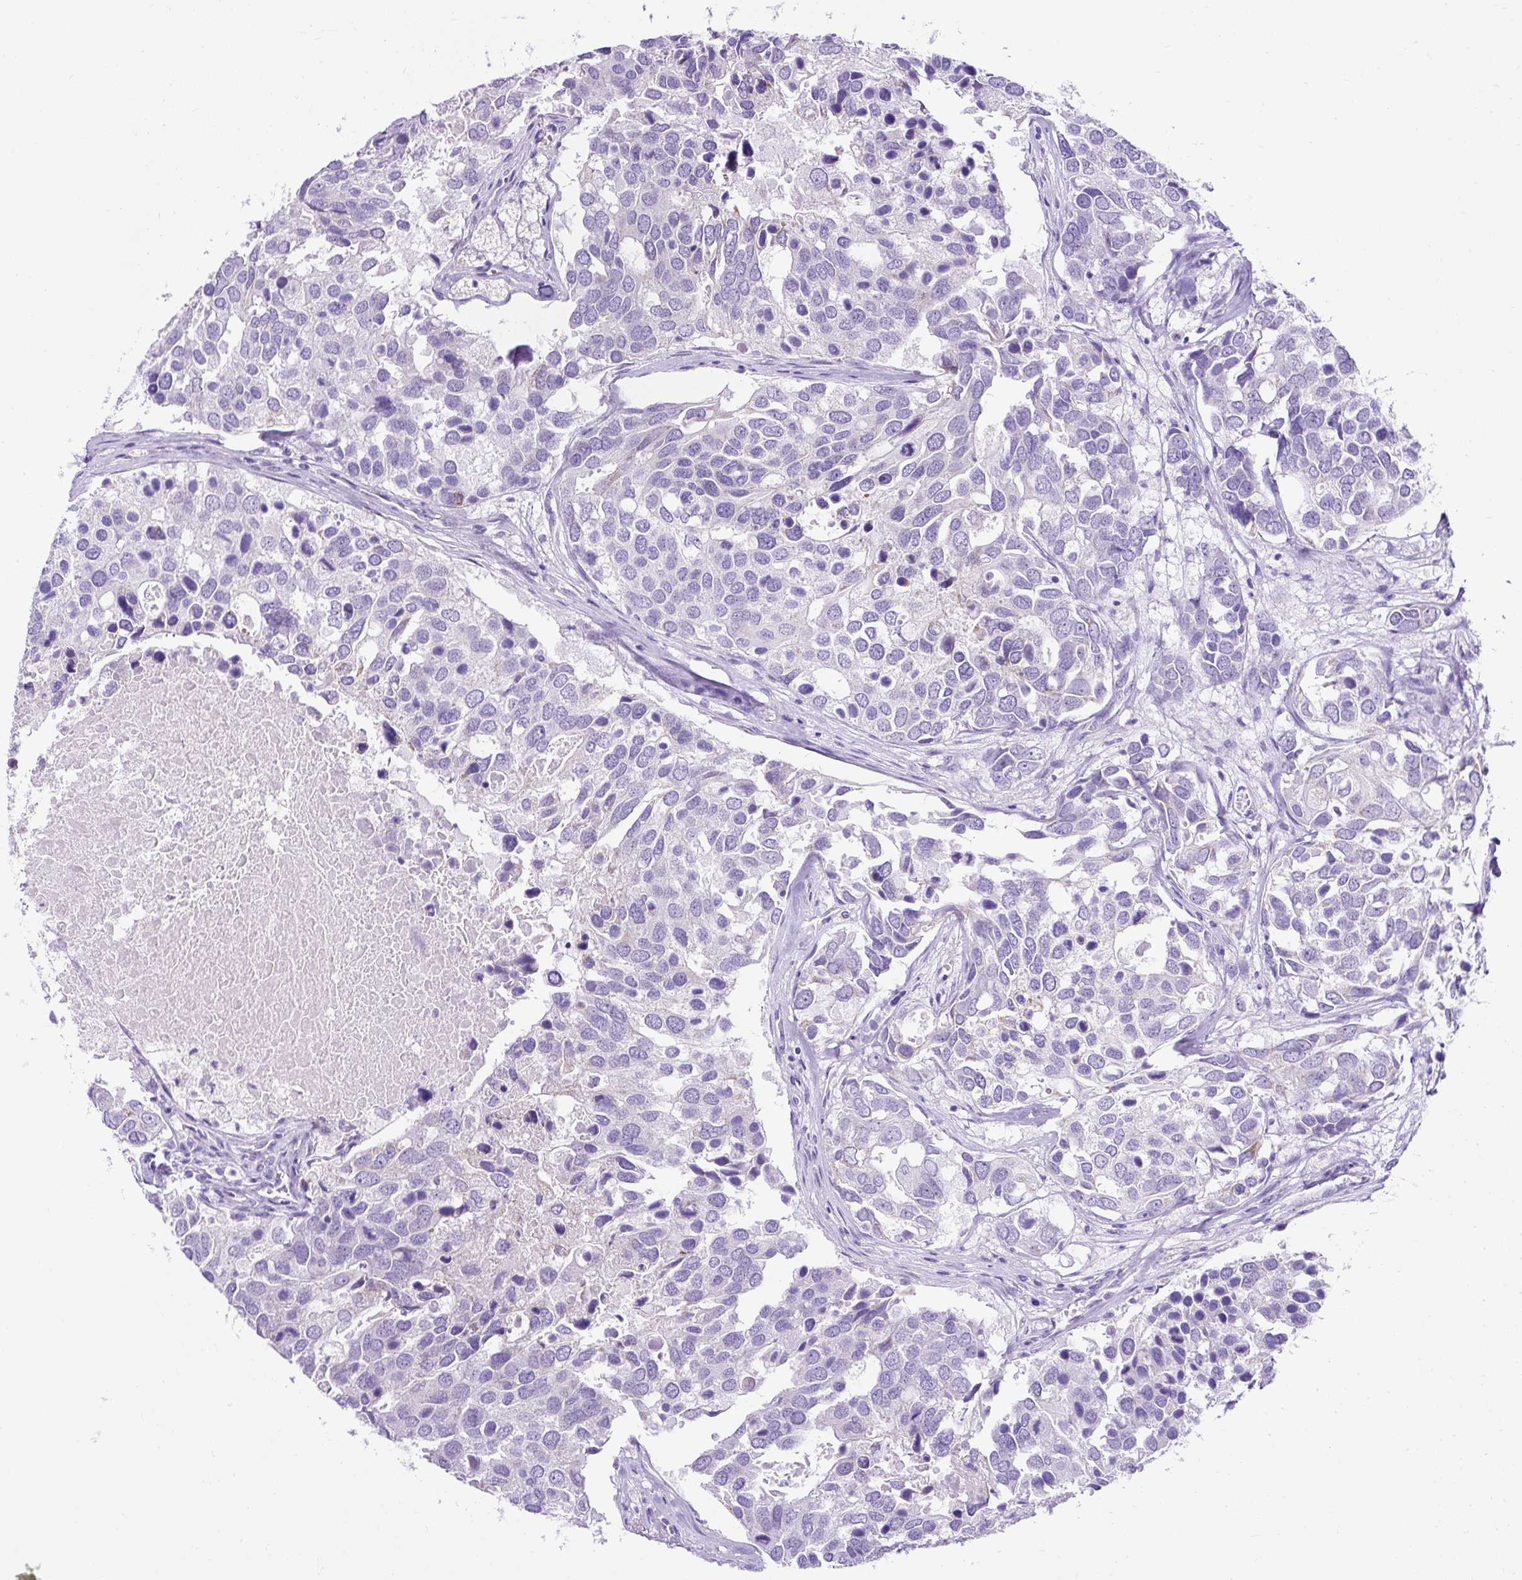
{"staining": {"intensity": "negative", "quantity": "none", "location": "none"}, "tissue": "breast cancer", "cell_type": "Tumor cells", "image_type": "cancer", "snomed": [{"axis": "morphology", "description": "Duct carcinoma"}, {"axis": "topography", "description": "Breast"}], "caption": "This is an immunohistochemistry image of human intraductal carcinoma (breast). There is no positivity in tumor cells.", "gene": "KRT12", "patient": {"sex": "female", "age": 83}}